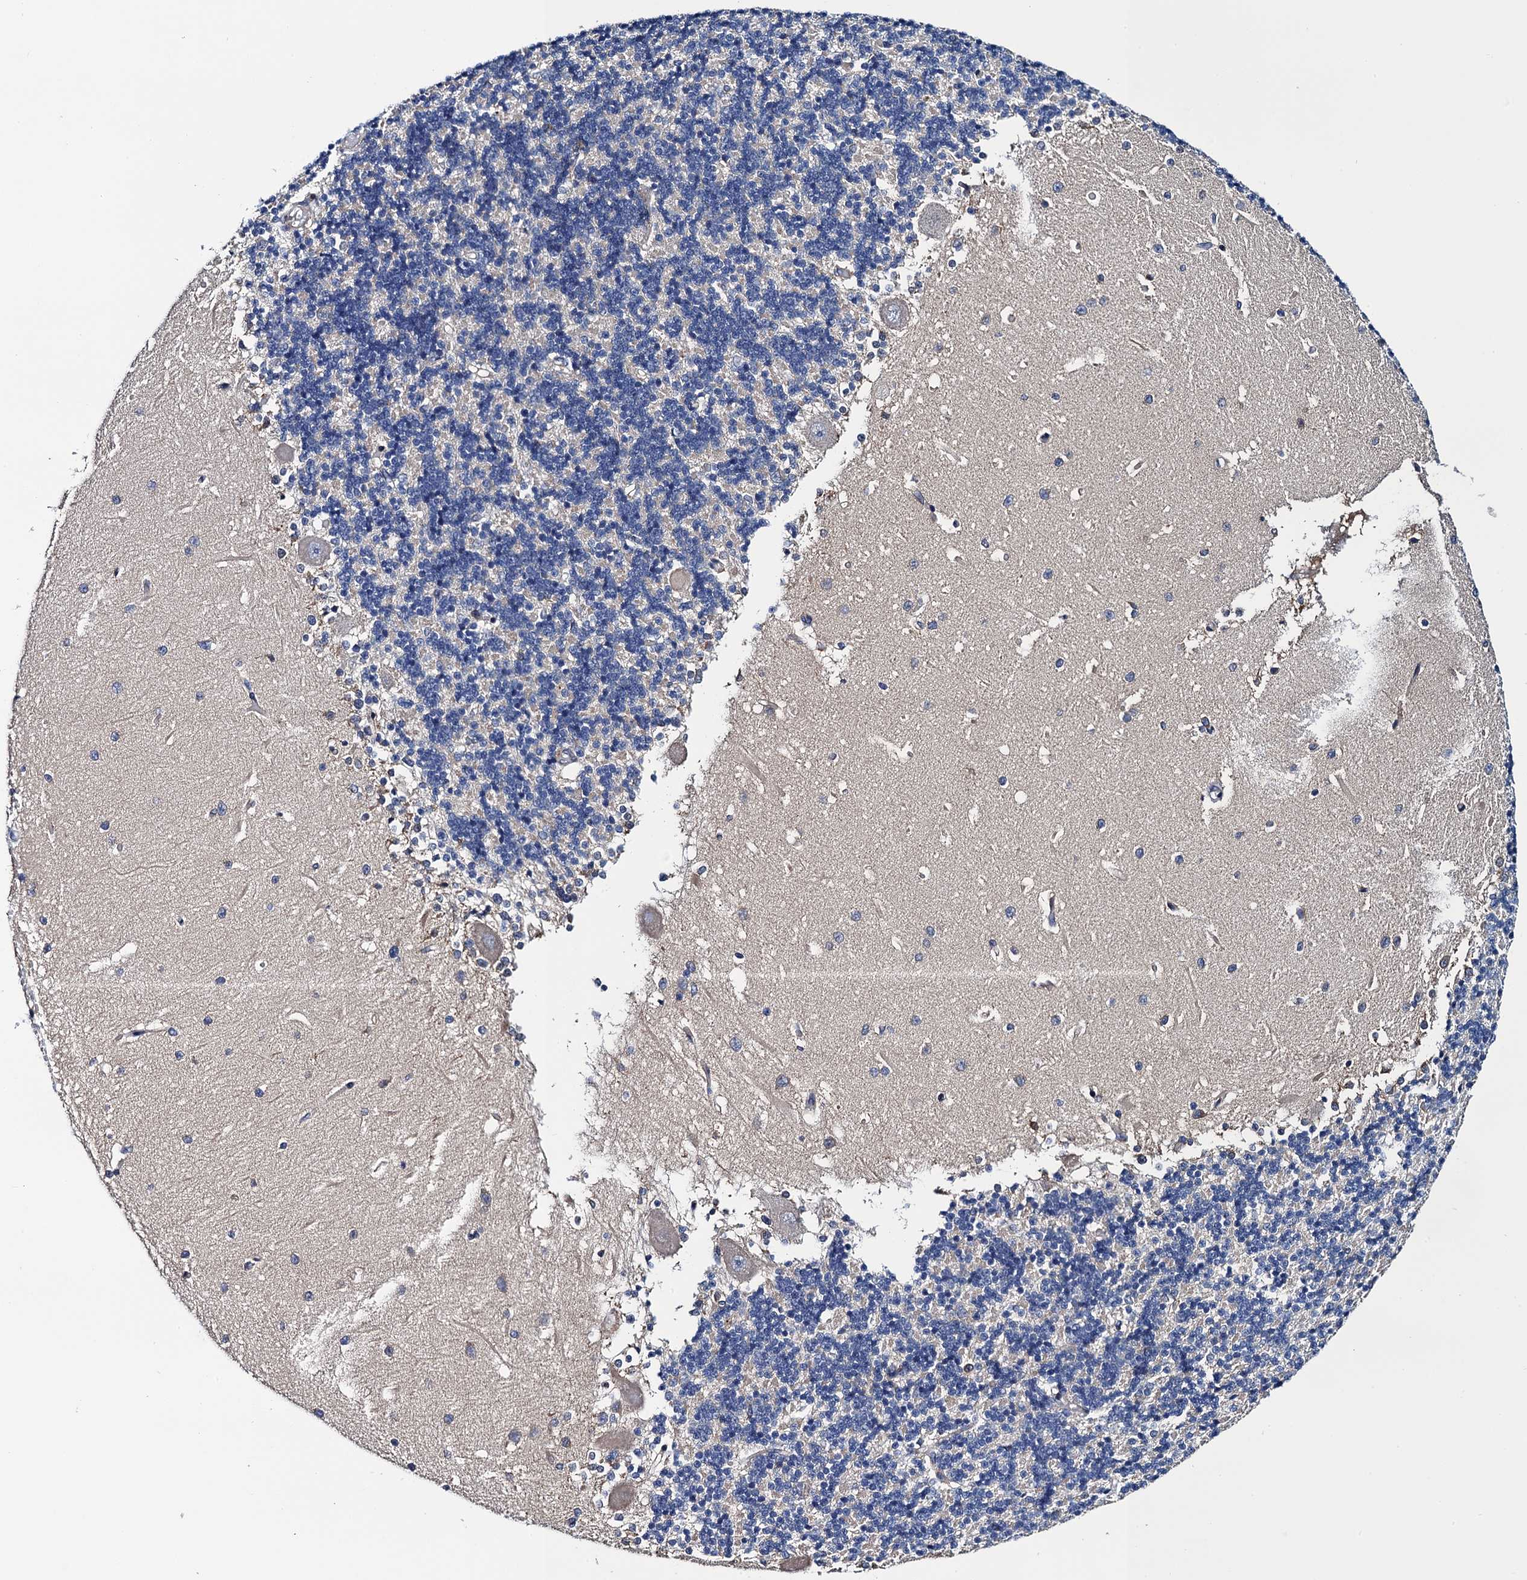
{"staining": {"intensity": "negative", "quantity": "none", "location": "none"}, "tissue": "cerebellum", "cell_type": "Cells in granular layer", "image_type": "normal", "snomed": [{"axis": "morphology", "description": "Normal tissue, NOS"}, {"axis": "topography", "description": "Cerebellum"}], "caption": "Immunohistochemical staining of normal human cerebellum displays no significant staining in cells in granular layer. (DAB immunohistochemistry (IHC) visualized using brightfield microscopy, high magnification).", "gene": "PGLS", "patient": {"sex": "male", "age": 37}}